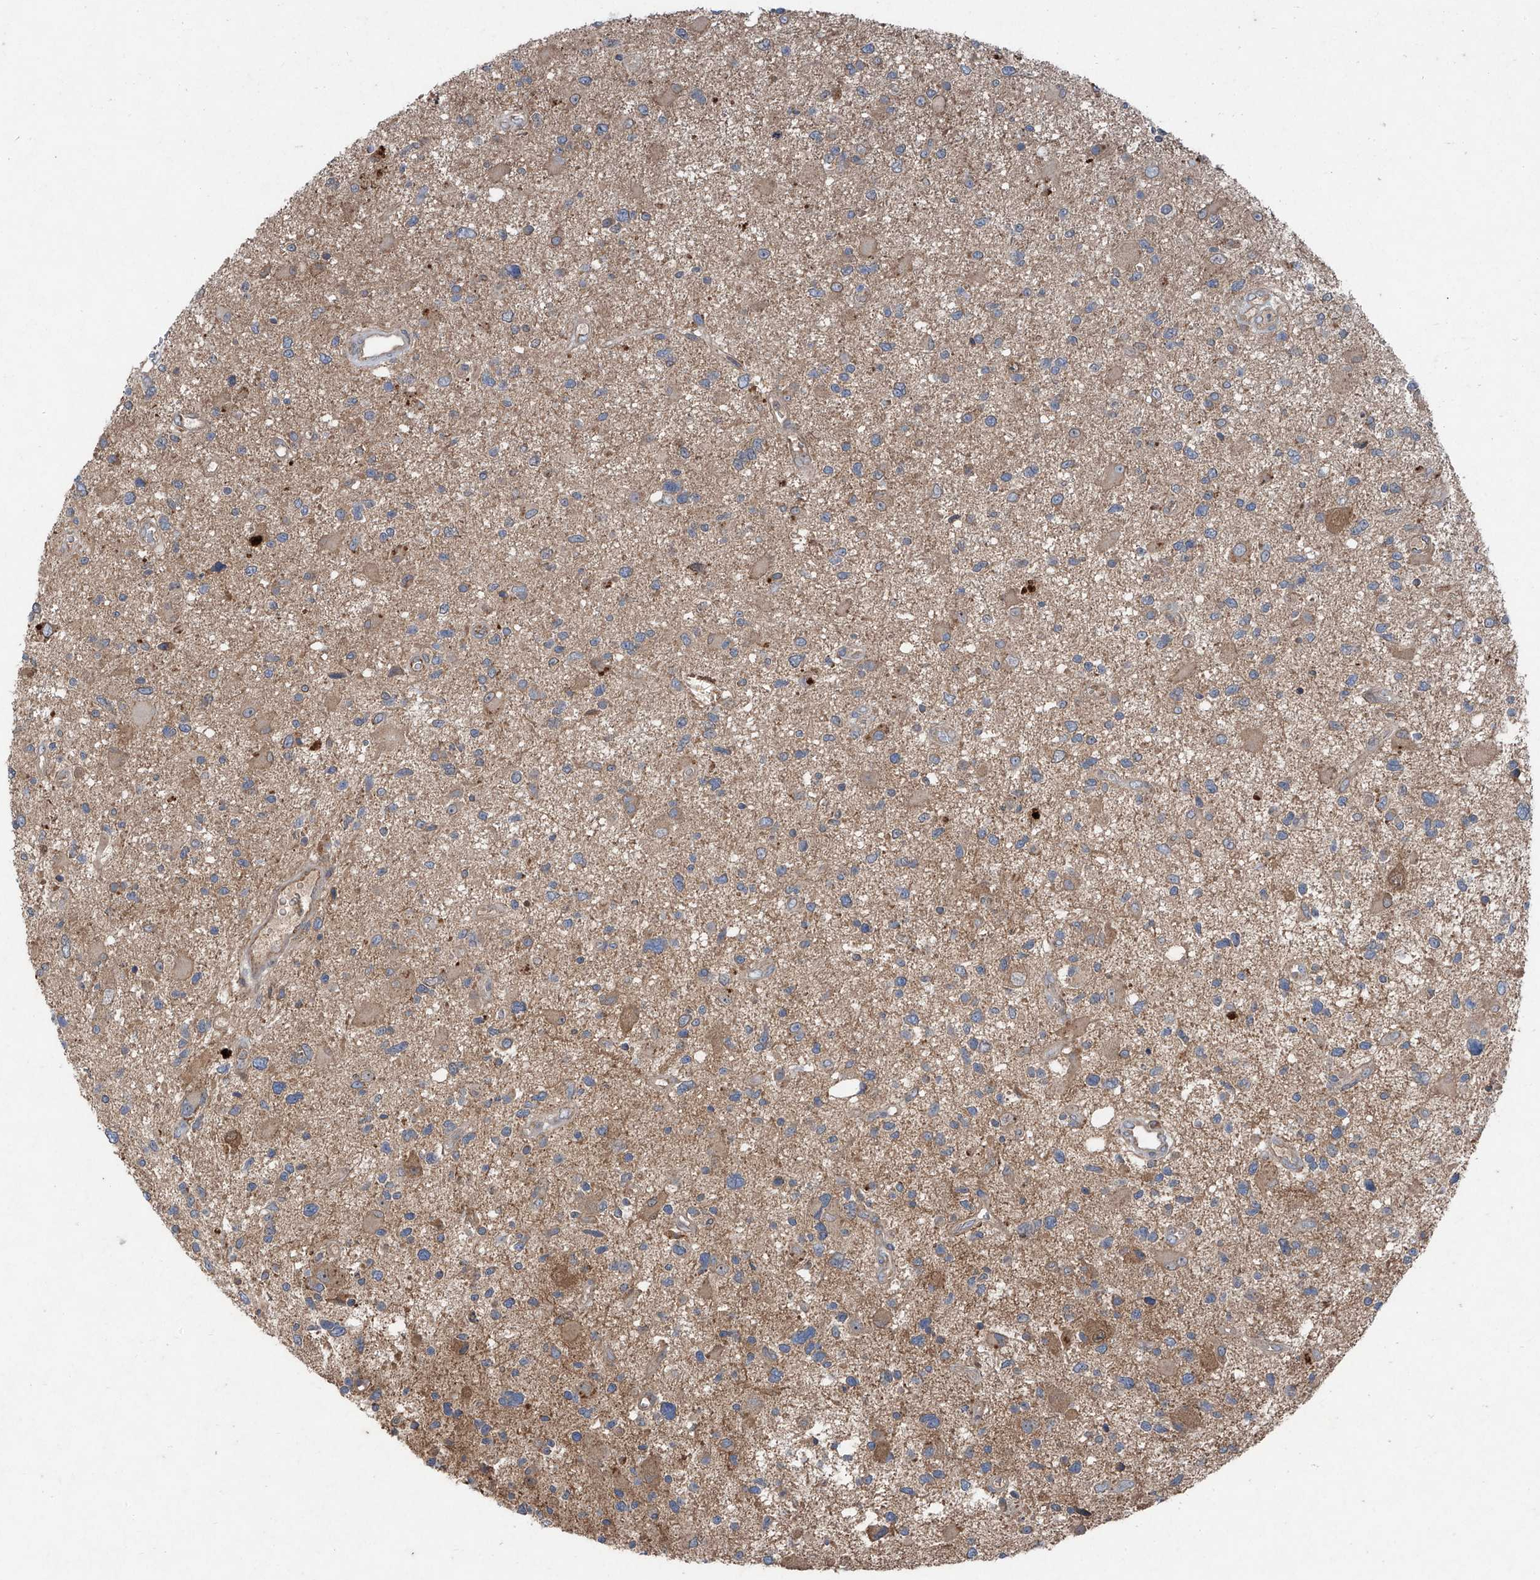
{"staining": {"intensity": "negative", "quantity": "none", "location": "none"}, "tissue": "glioma", "cell_type": "Tumor cells", "image_type": "cancer", "snomed": [{"axis": "morphology", "description": "Glioma, malignant, High grade"}, {"axis": "topography", "description": "Brain"}], "caption": "IHC histopathology image of human malignant glioma (high-grade) stained for a protein (brown), which exhibits no expression in tumor cells.", "gene": "FOXRED2", "patient": {"sex": "male", "age": 33}}